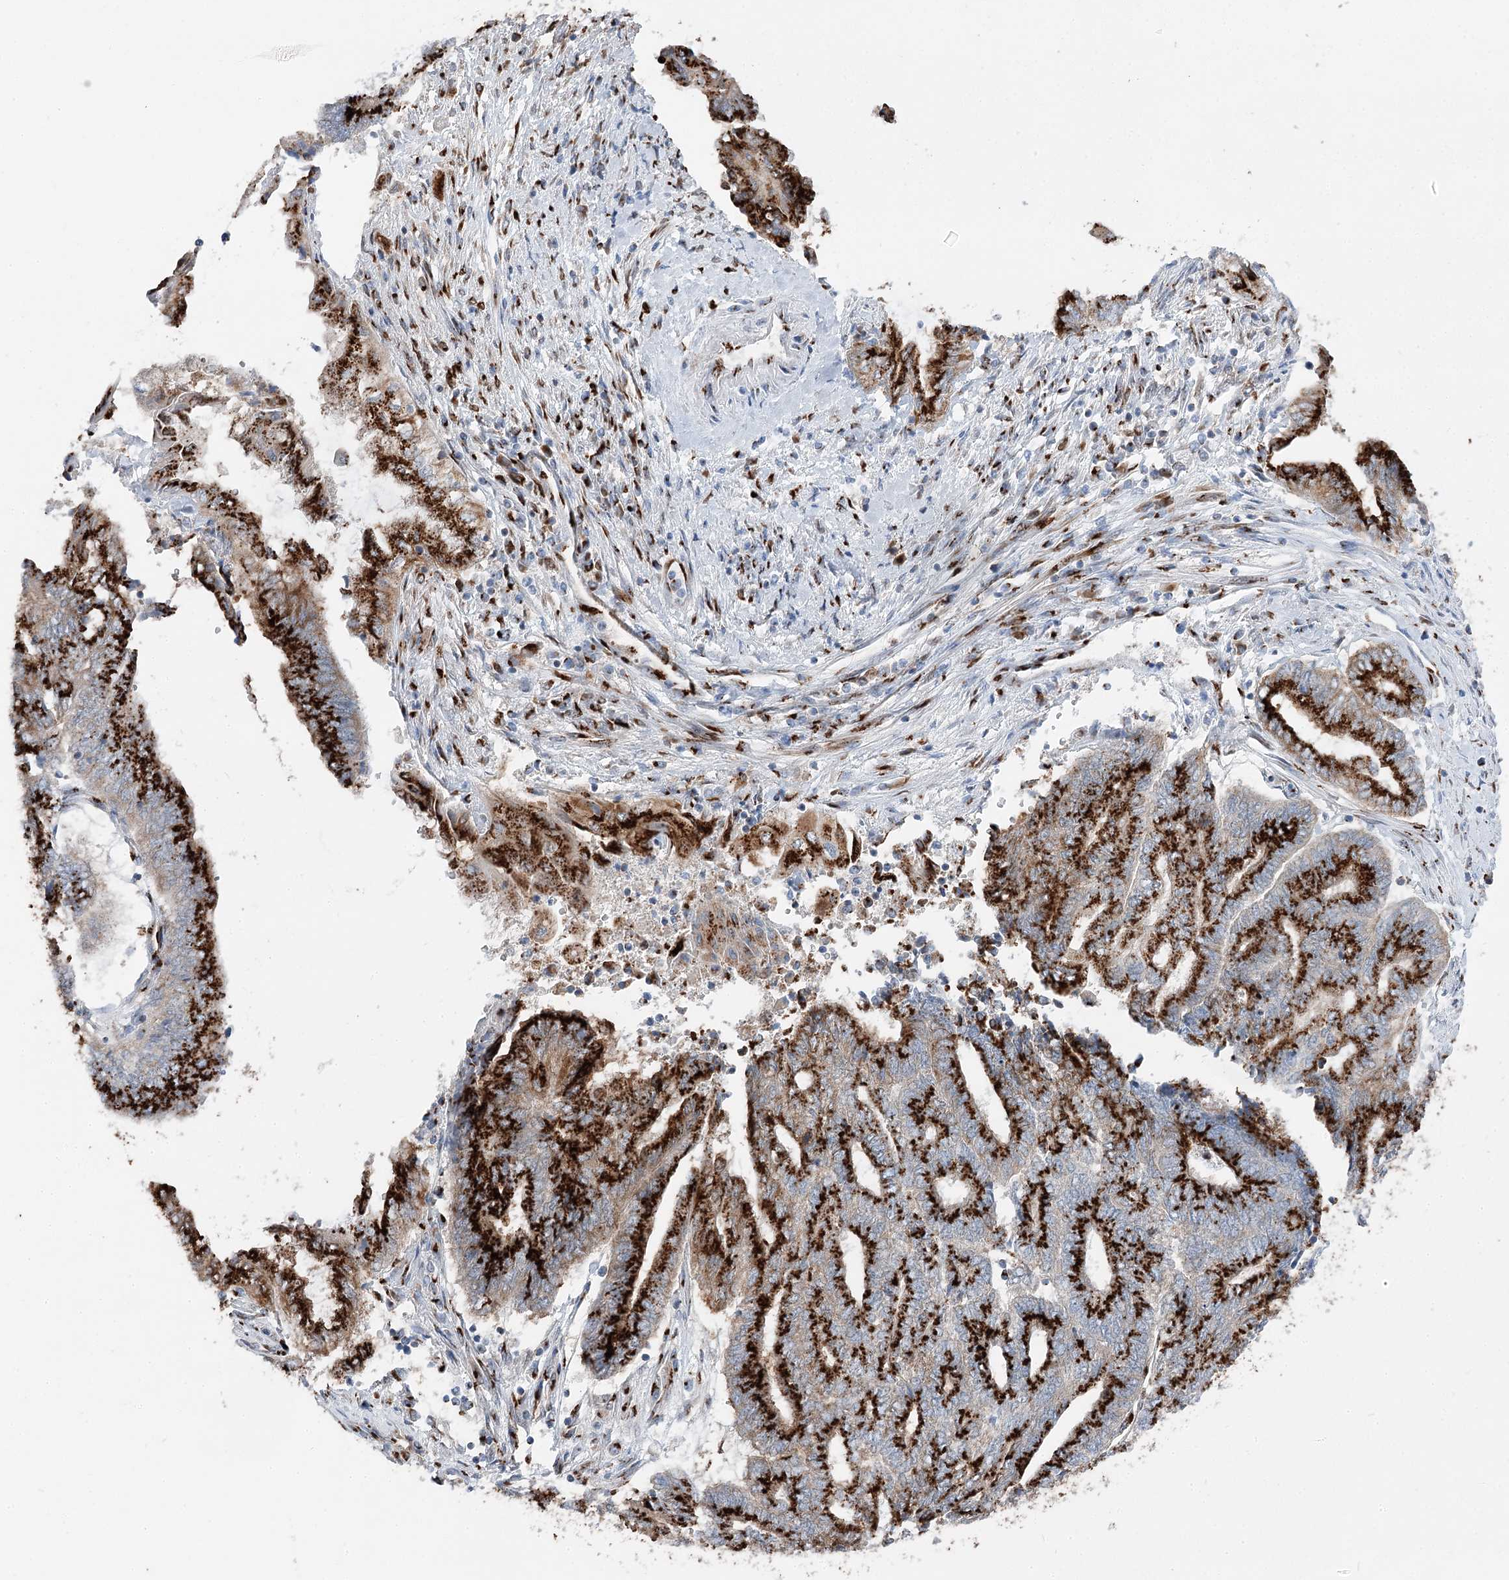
{"staining": {"intensity": "strong", "quantity": ">75%", "location": "cytoplasmic/membranous"}, "tissue": "endometrial cancer", "cell_type": "Tumor cells", "image_type": "cancer", "snomed": [{"axis": "morphology", "description": "Adenocarcinoma, NOS"}, {"axis": "topography", "description": "Uterus"}, {"axis": "topography", "description": "Endometrium"}], "caption": "This histopathology image demonstrates endometrial cancer stained with immunohistochemistry (IHC) to label a protein in brown. The cytoplasmic/membranous of tumor cells show strong positivity for the protein. Nuclei are counter-stained blue.", "gene": "TMEM165", "patient": {"sex": "female", "age": 70}}